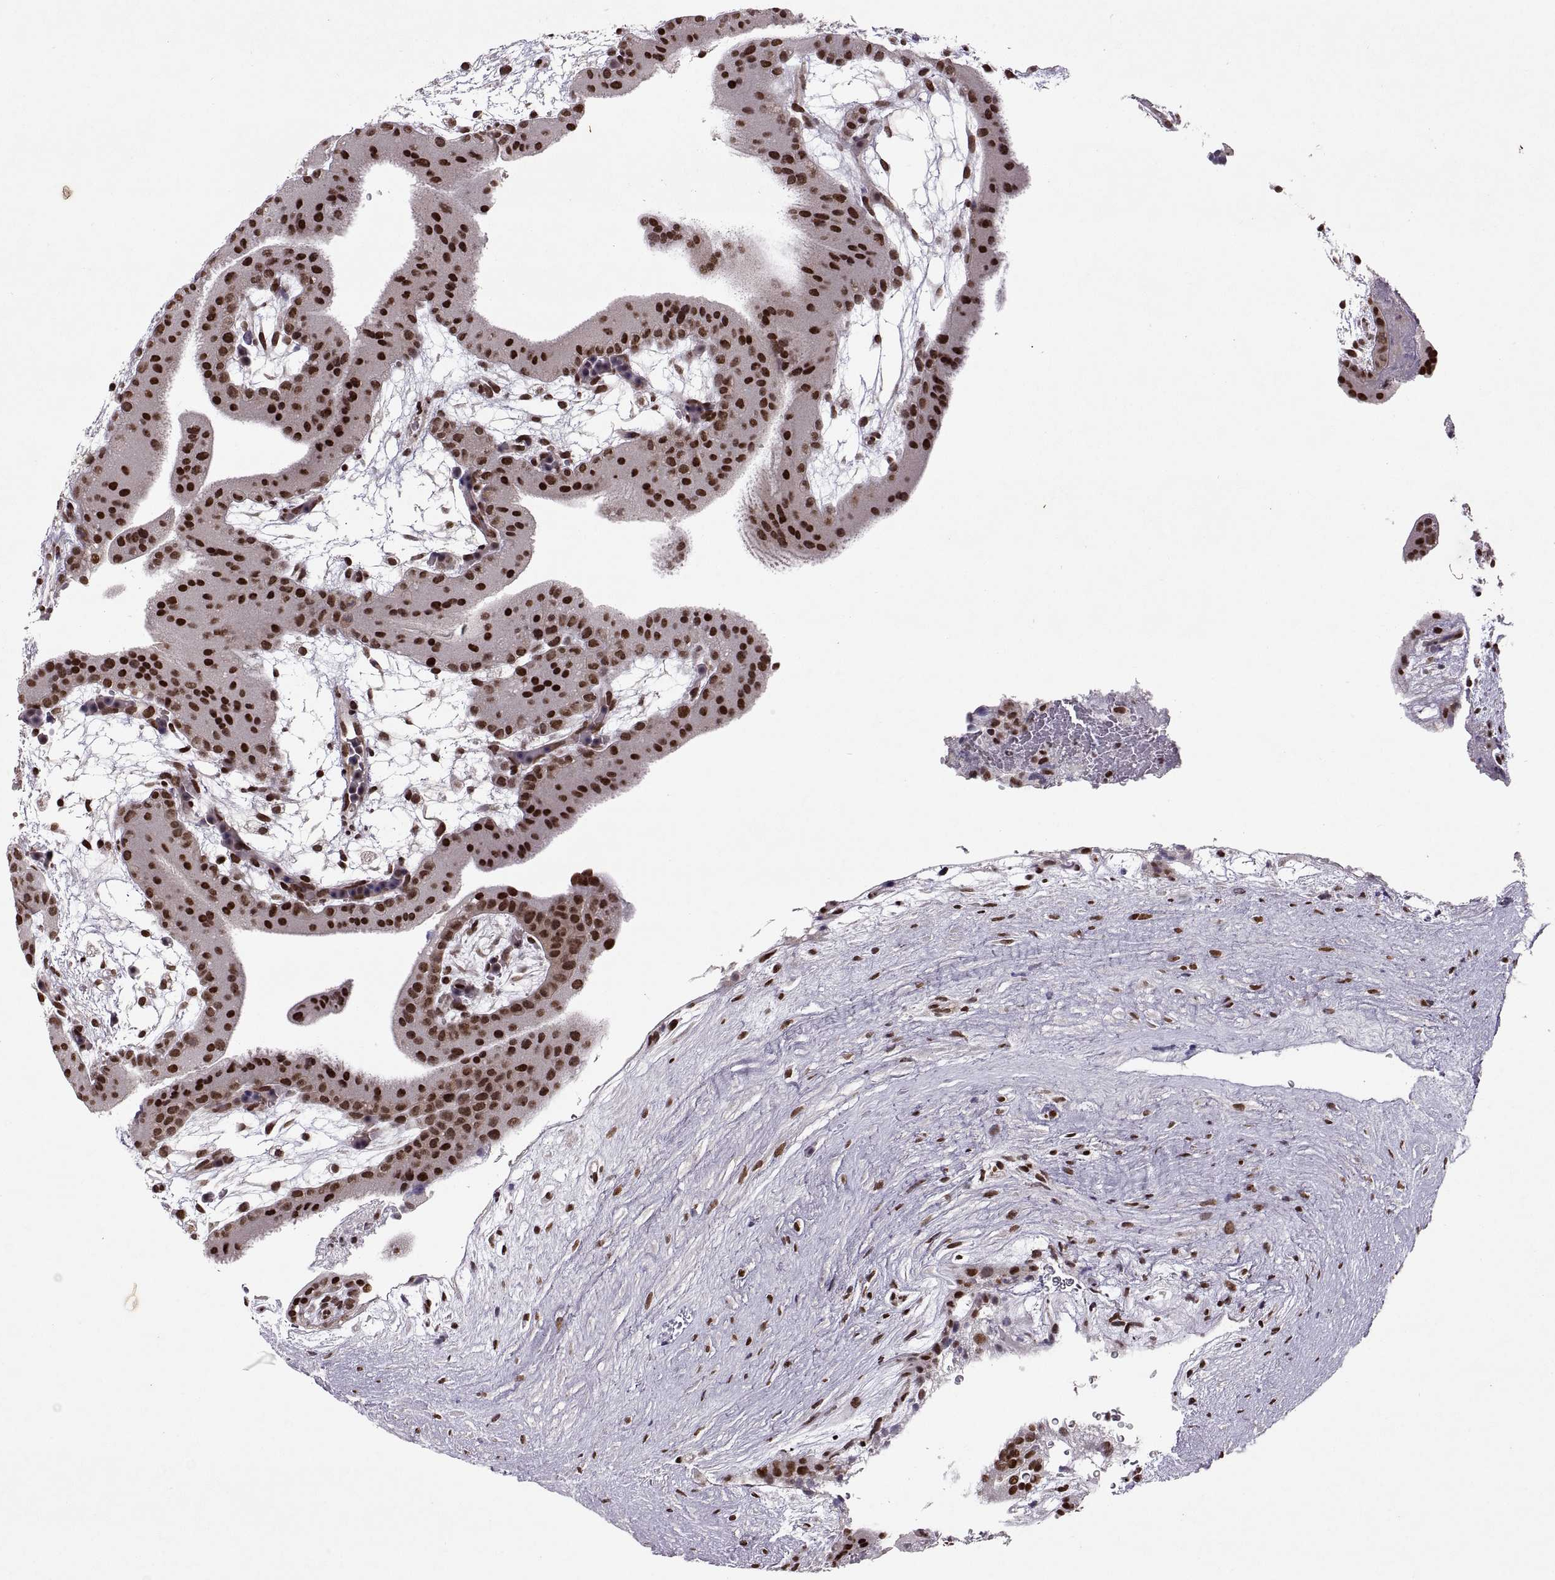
{"staining": {"intensity": "moderate", "quantity": ">75%", "location": "nuclear"}, "tissue": "placenta", "cell_type": "Decidual cells", "image_type": "normal", "snomed": [{"axis": "morphology", "description": "Normal tissue, NOS"}, {"axis": "topography", "description": "Placenta"}], "caption": "The immunohistochemical stain shows moderate nuclear staining in decidual cells of unremarkable placenta. (Brightfield microscopy of DAB IHC at high magnification).", "gene": "MT1E", "patient": {"sex": "female", "age": 19}}